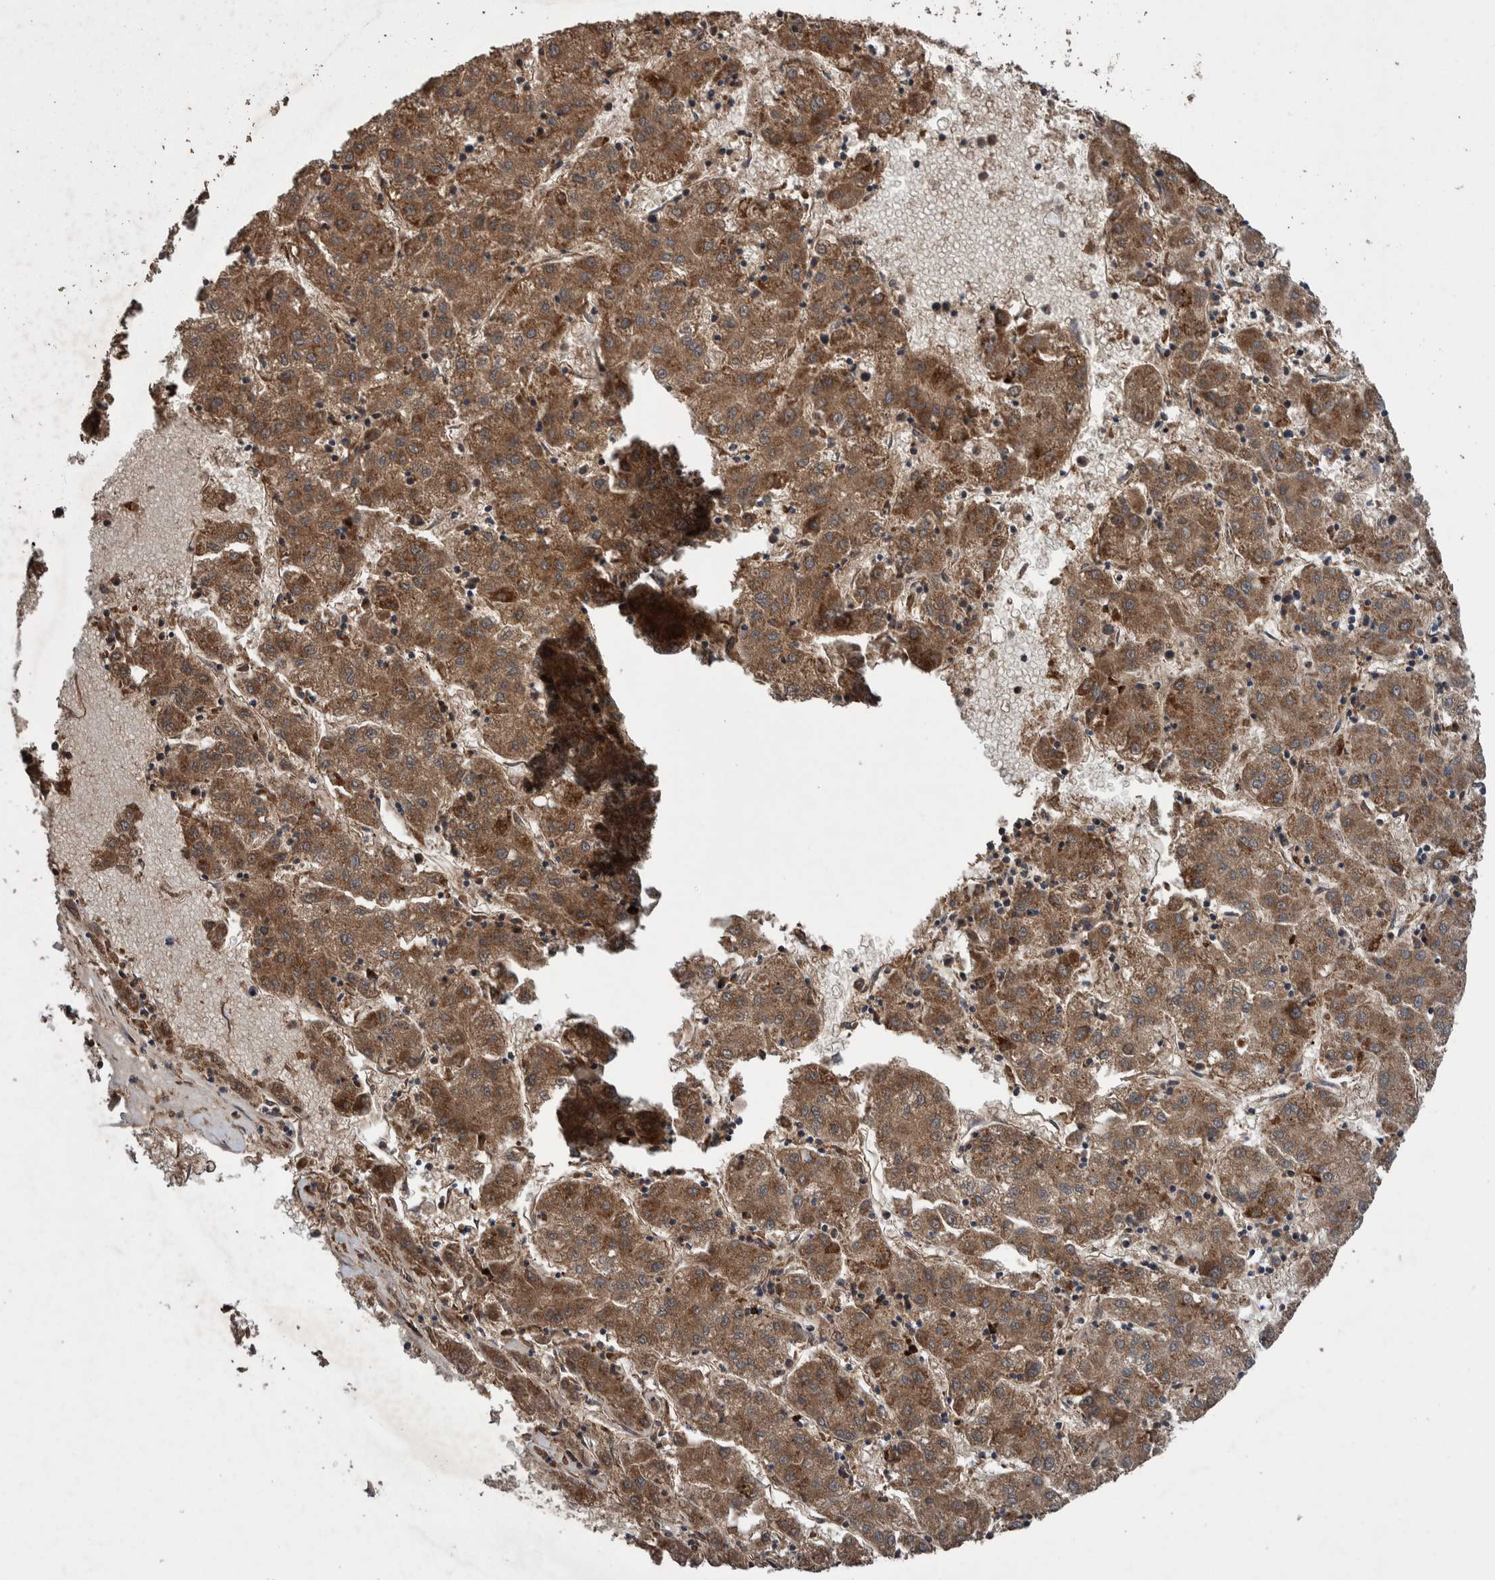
{"staining": {"intensity": "moderate", "quantity": ">75%", "location": "cytoplasmic/membranous"}, "tissue": "liver cancer", "cell_type": "Tumor cells", "image_type": "cancer", "snomed": [{"axis": "morphology", "description": "Carcinoma, Hepatocellular, NOS"}, {"axis": "topography", "description": "Liver"}], "caption": "Immunohistochemistry of human liver hepatocellular carcinoma demonstrates medium levels of moderate cytoplasmic/membranous expression in approximately >75% of tumor cells.", "gene": "TRIM16", "patient": {"sex": "male", "age": 72}}